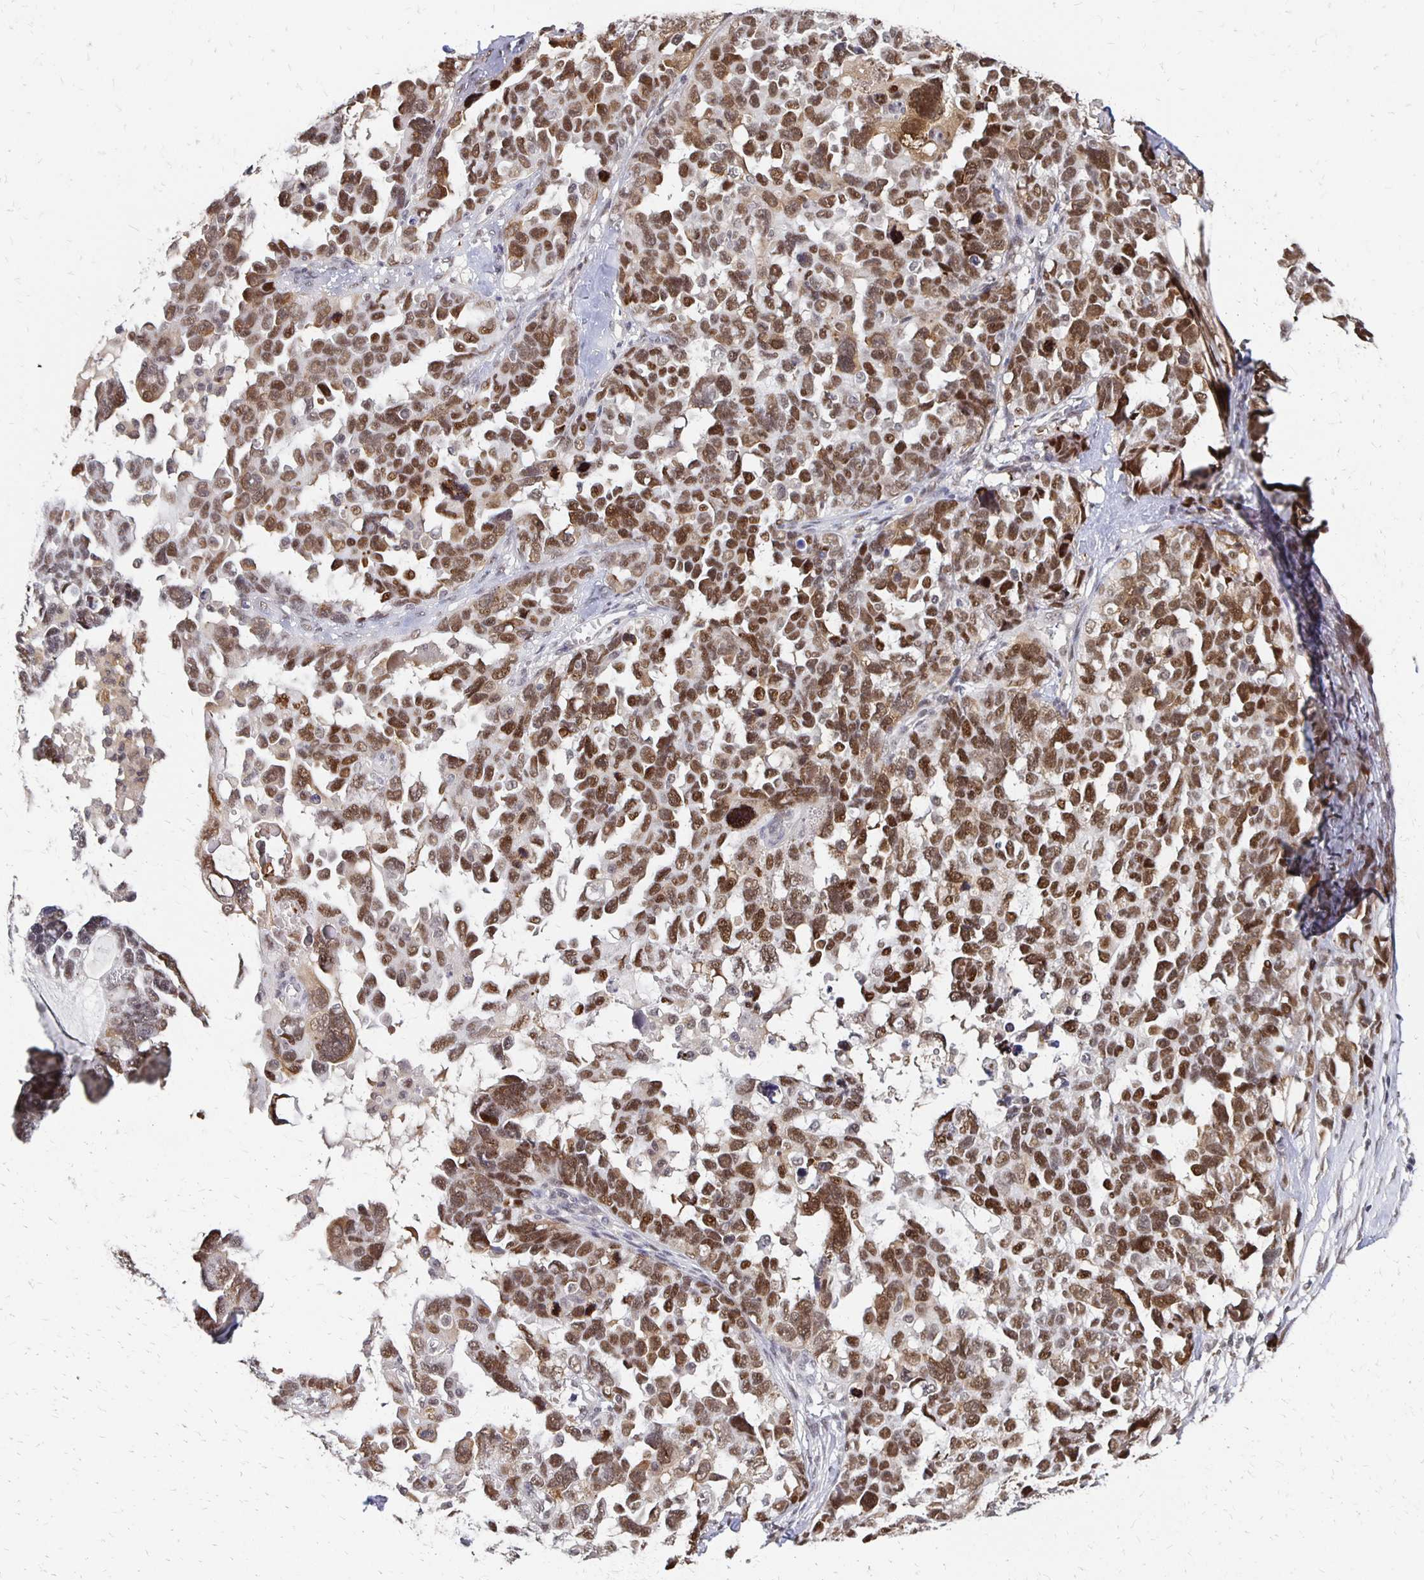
{"staining": {"intensity": "moderate", "quantity": ">75%", "location": "nuclear"}, "tissue": "ovarian cancer", "cell_type": "Tumor cells", "image_type": "cancer", "snomed": [{"axis": "morphology", "description": "Cystadenocarcinoma, serous, NOS"}, {"axis": "topography", "description": "Ovary"}], "caption": "A micrograph of ovarian cancer (serous cystadenocarcinoma) stained for a protein reveals moderate nuclear brown staining in tumor cells.", "gene": "CLASRP", "patient": {"sex": "female", "age": 69}}